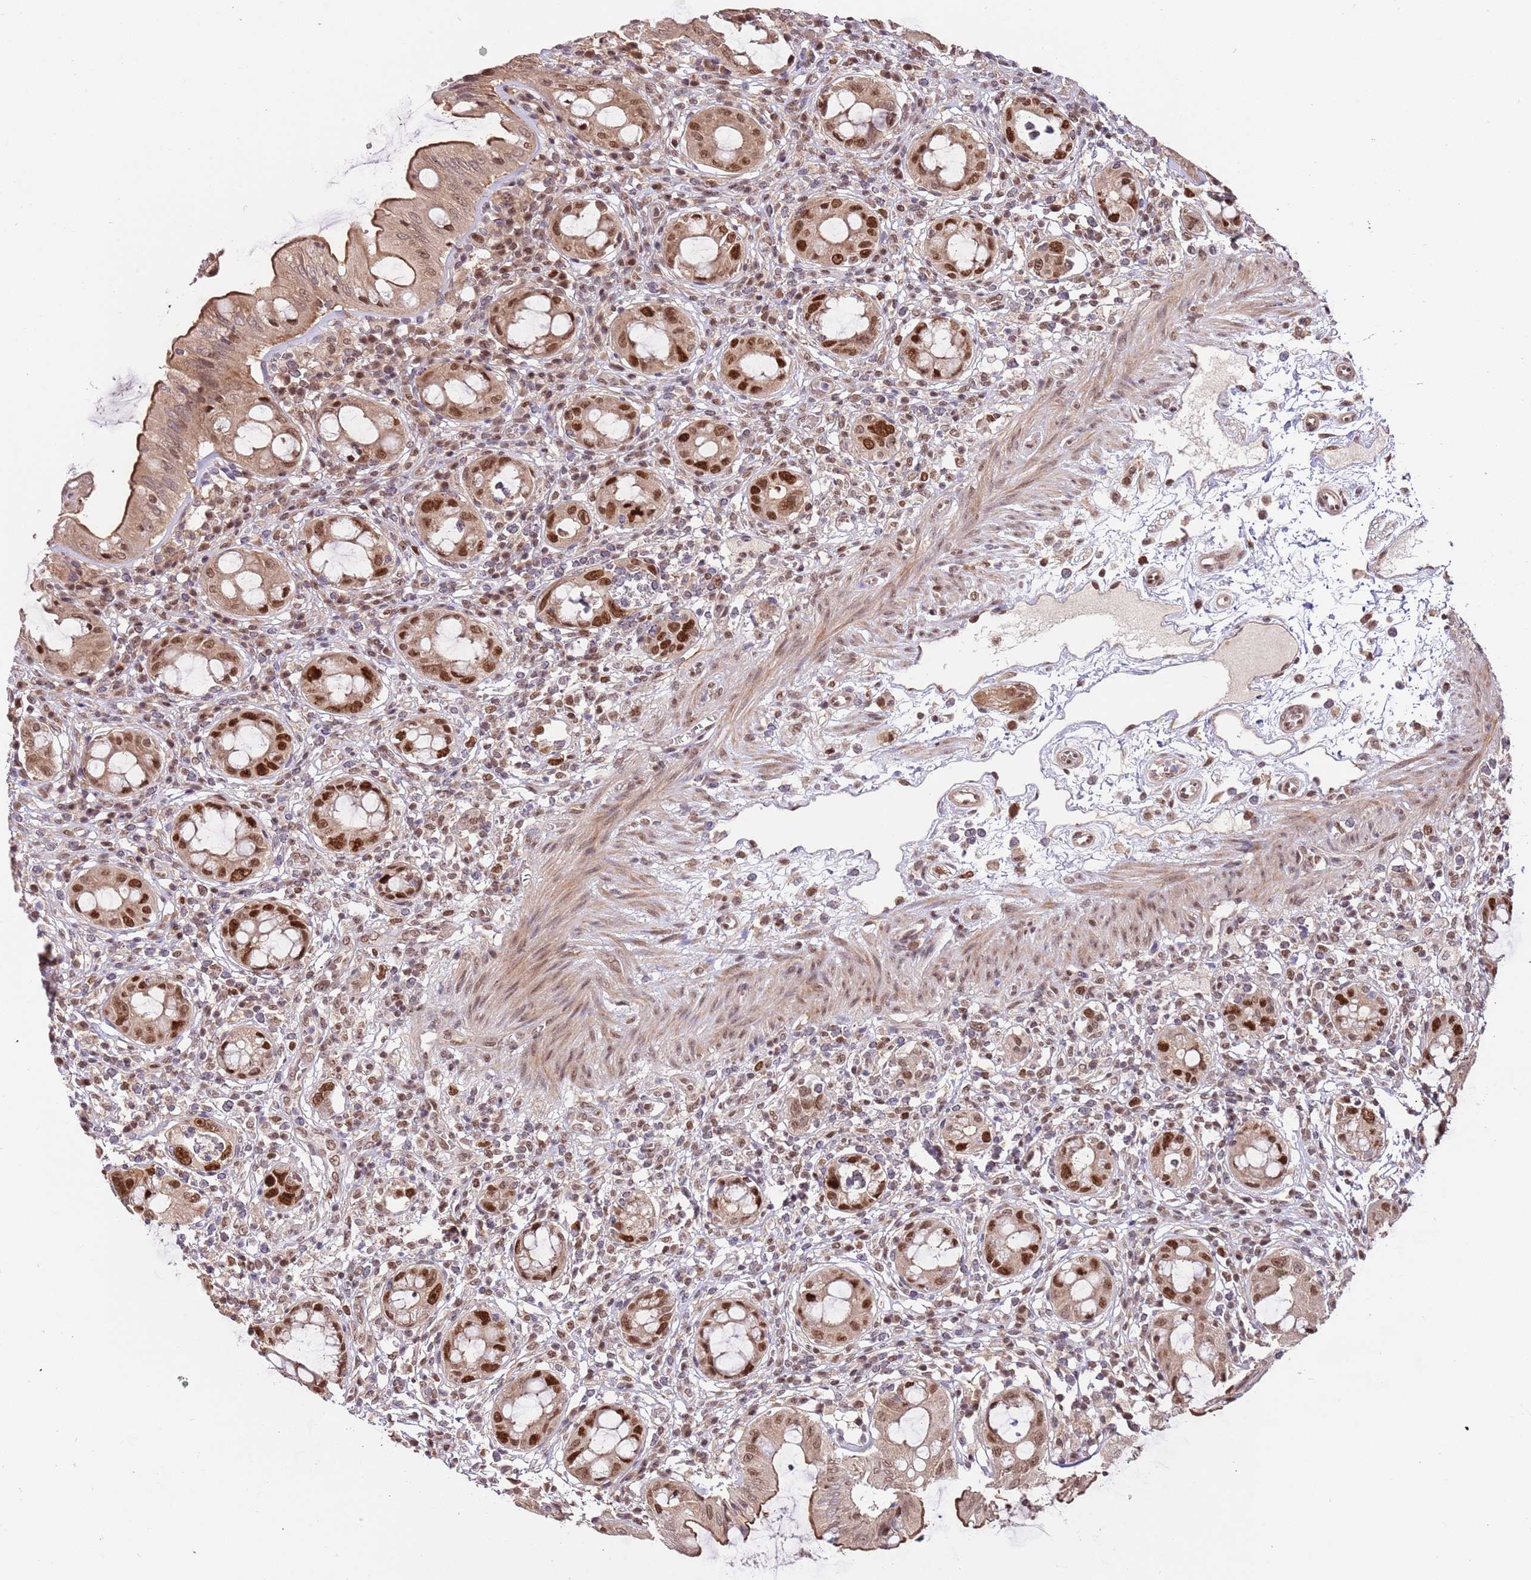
{"staining": {"intensity": "moderate", "quantity": ">75%", "location": "cytoplasmic/membranous,nuclear"}, "tissue": "rectum", "cell_type": "Glandular cells", "image_type": "normal", "snomed": [{"axis": "morphology", "description": "Normal tissue, NOS"}, {"axis": "topography", "description": "Rectum"}], "caption": "Immunohistochemical staining of benign human rectum shows moderate cytoplasmic/membranous,nuclear protein expression in about >75% of glandular cells. The staining was performed using DAB (3,3'-diaminobenzidine), with brown indicating positive protein expression. Nuclei are stained blue with hematoxylin.", "gene": "RIF1", "patient": {"sex": "female", "age": 57}}